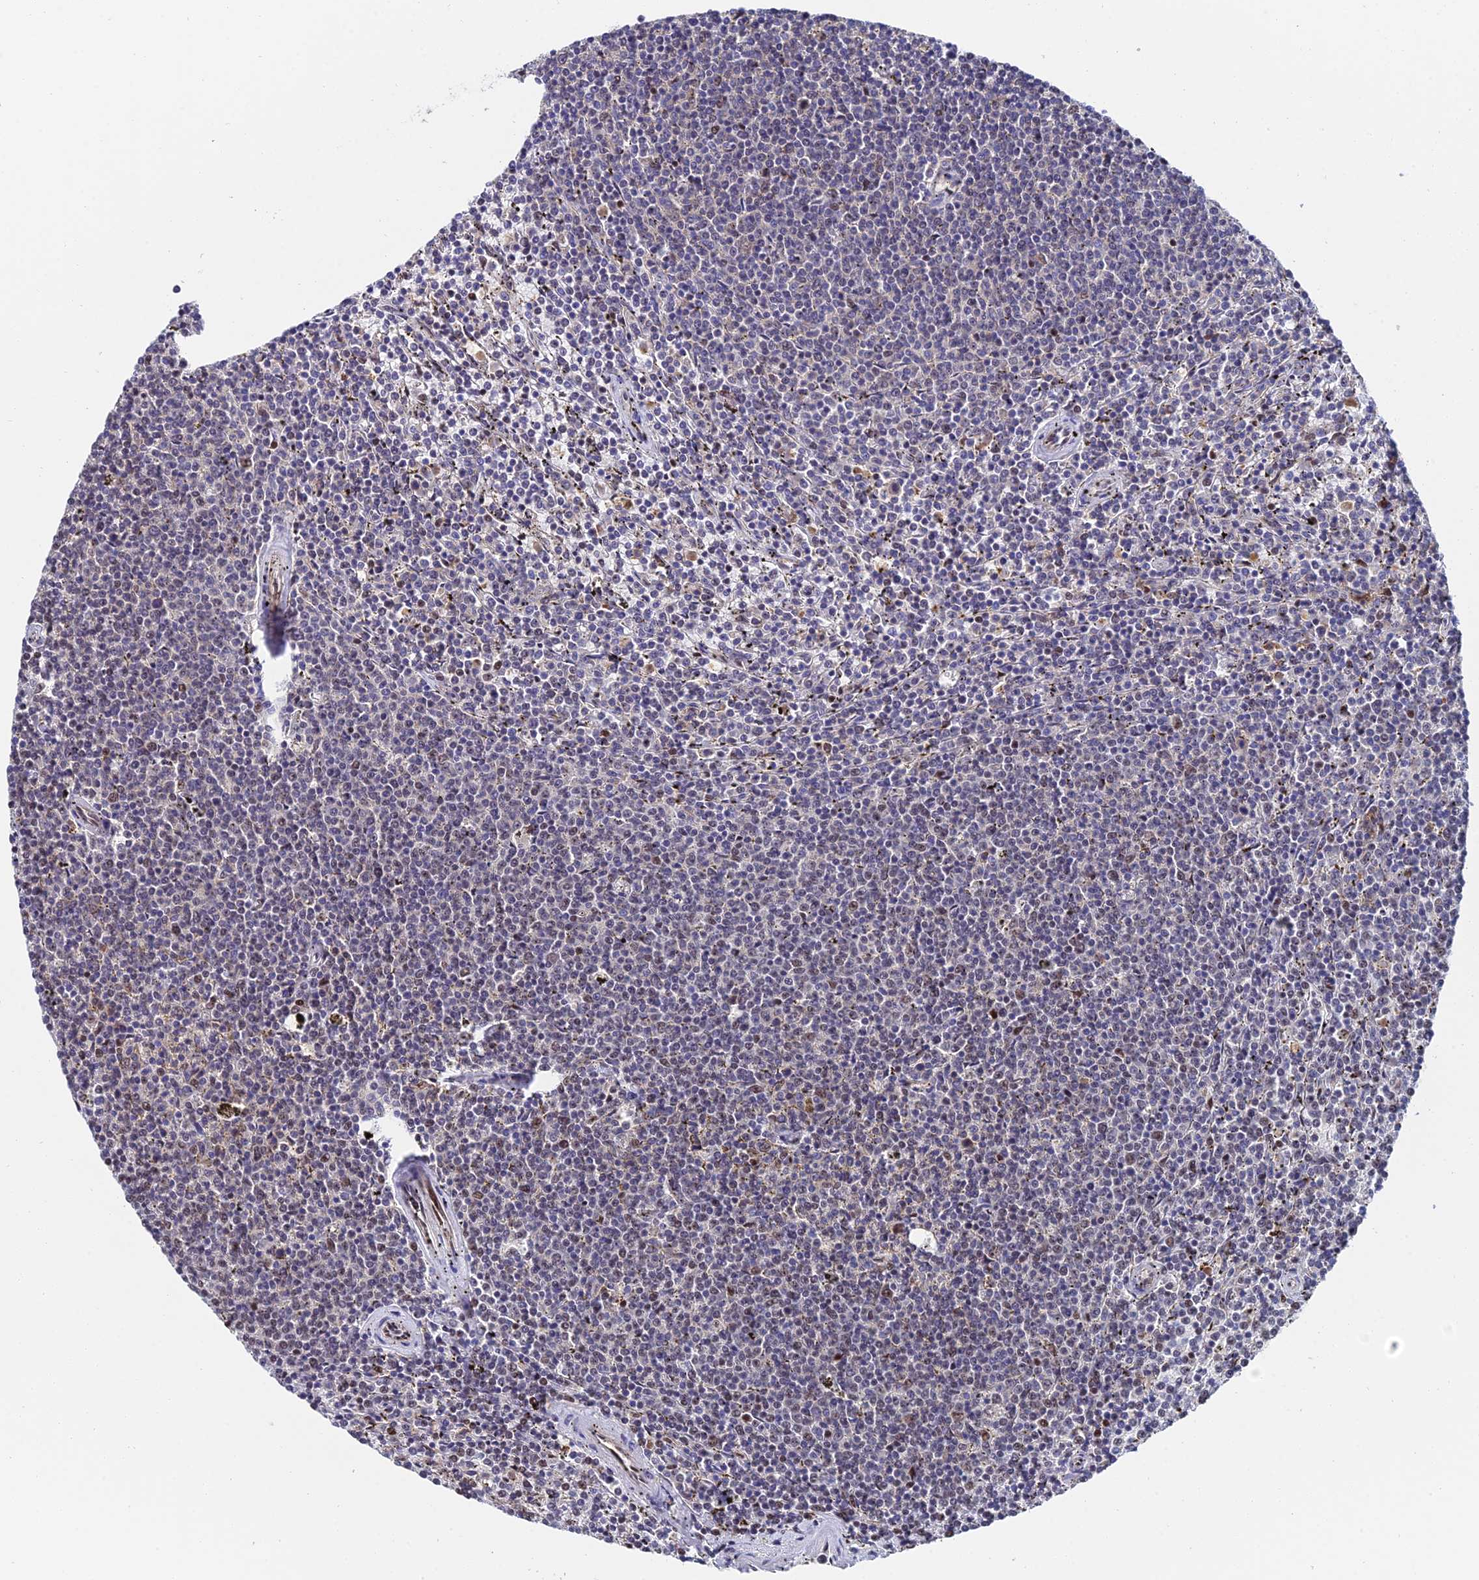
{"staining": {"intensity": "weak", "quantity": "25%-75%", "location": "nuclear"}, "tissue": "lymphoma", "cell_type": "Tumor cells", "image_type": "cancer", "snomed": [{"axis": "morphology", "description": "Malignant lymphoma, non-Hodgkin's type, Low grade"}, {"axis": "topography", "description": "Spleen"}], "caption": "Immunohistochemistry of lymphoma exhibits low levels of weak nuclear expression in approximately 25%-75% of tumor cells.", "gene": "TIFA", "patient": {"sex": "female", "age": 50}}